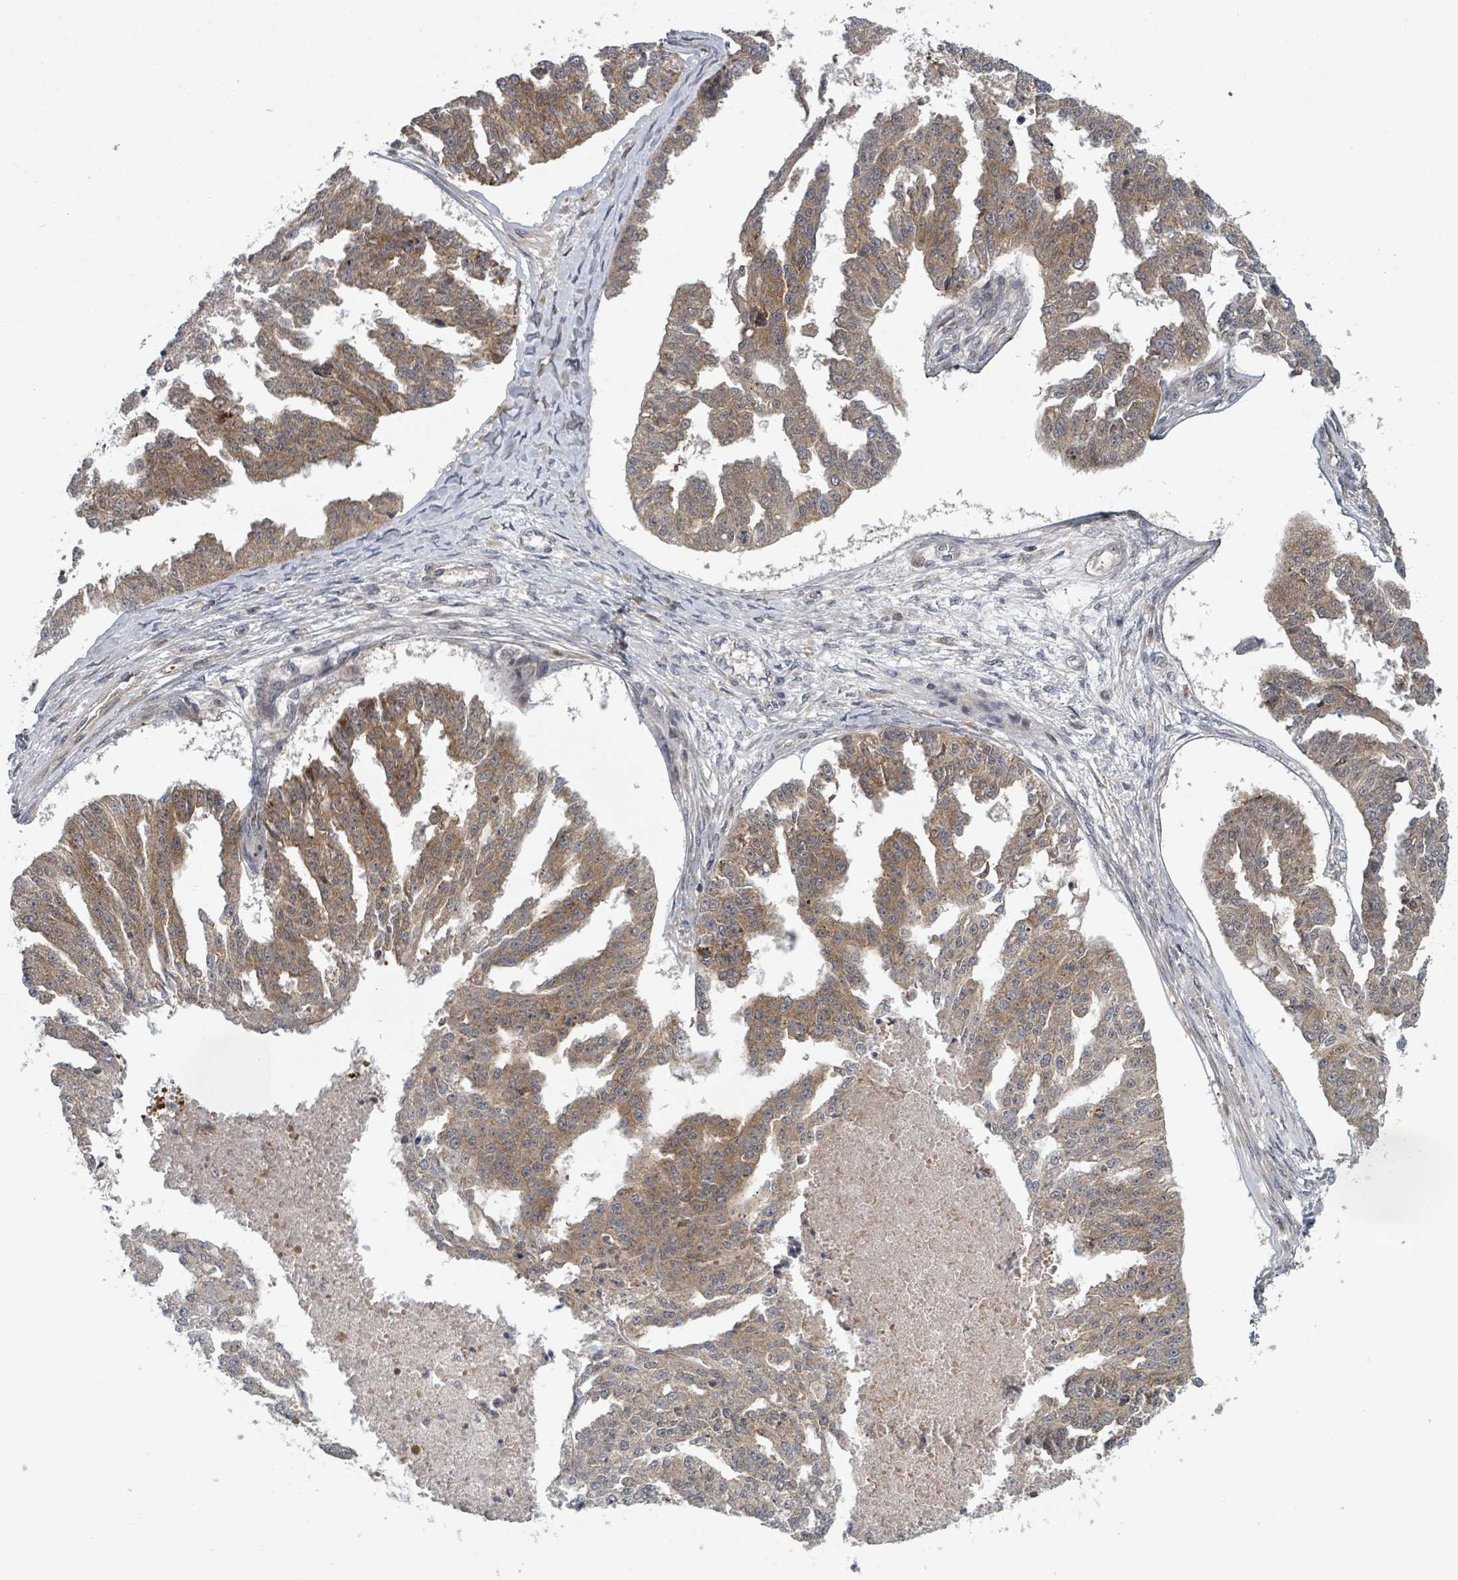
{"staining": {"intensity": "moderate", "quantity": "25%-75%", "location": "cytoplasmic/membranous"}, "tissue": "ovarian cancer", "cell_type": "Tumor cells", "image_type": "cancer", "snomed": [{"axis": "morphology", "description": "Cystadenocarcinoma, serous, NOS"}, {"axis": "topography", "description": "Ovary"}], "caption": "A medium amount of moderate cytoplasmic/membranous expression is seen in approximately 25%-75% of tumor cells in ovarian cancer (serous cystadenocarcinoma) tissue. (Brightfield microscopy of DAB IHC at high magnification).", "gene": "GTF3C1", "patient": {"sex": "female", "age": 58}}